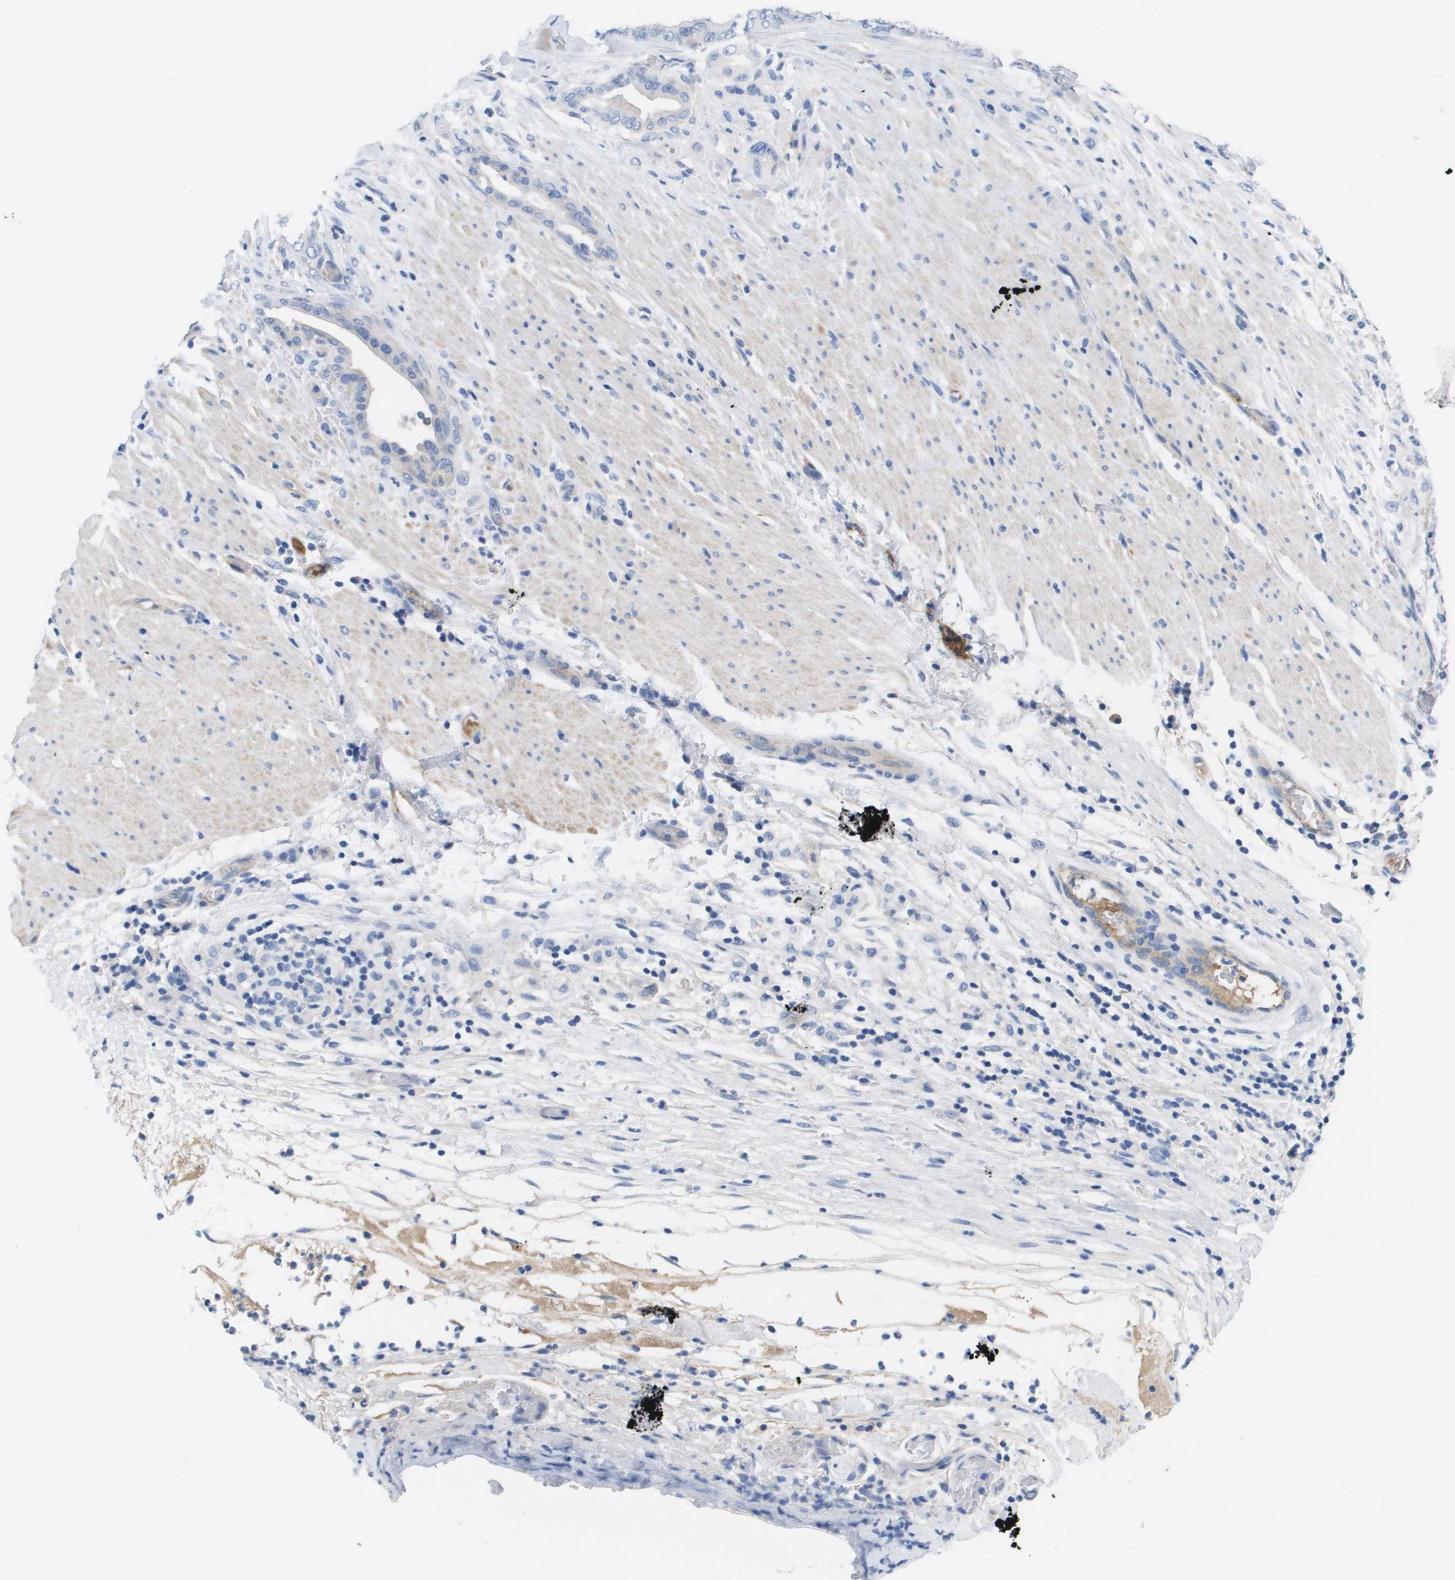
{"staining": {"intensity": "negative", "quantity": "none", "location": "none"}, "tissue": "pancreatic cancer", "cell_type": "Tumor cells", "image_type": "cancer", "snomed": [{"axis": "morphology", "description": "Adenocarcinoma, NOS"}, {"axis": "topography", "description": "Pancreas"}], "caption": "An IHC micrograph of adenocarcinoma (pancreatic) is shown. There is no staining in tumor cells of adenocarcinoma (pancreatic).", "gene": "APOA1", "patient": {"sex": "female", "age": 73}}